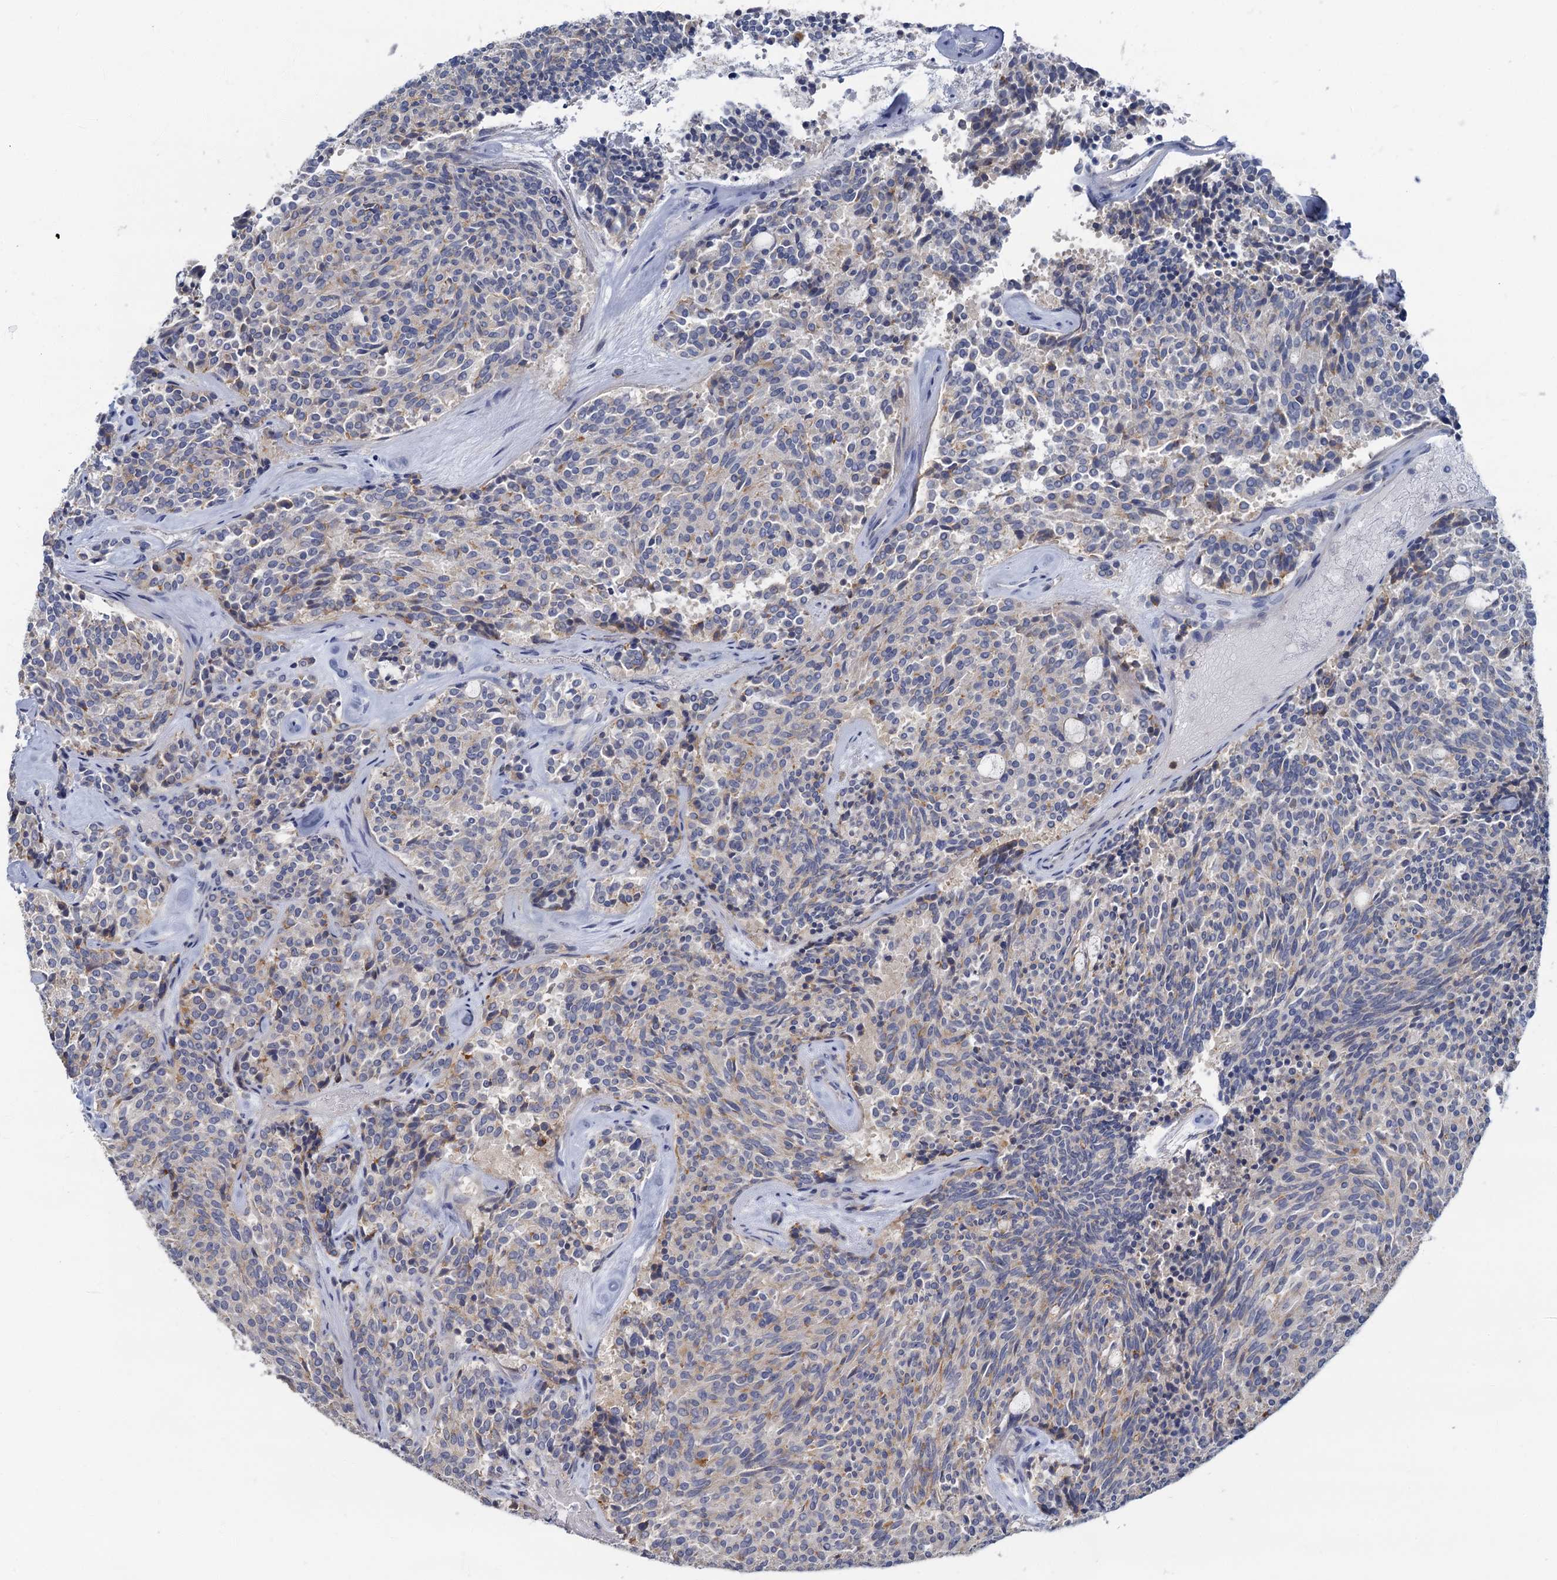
{"staining": {"intensity": "weak", "quantity": "25%-75%", "location": "cytoplasmic/membranous"}, "tissue": "carcinoid", "cell_type": "Tumor cells", "image_type": "cancer", "snomed": [{"axis": "morphology", "description": "Carcinoid, malignant, NOS"}, {"axis": "topography", "description": "Pancreas"}], "caption": "IHC (DAB (3,3'-diaminobenzidine)) staining of human carcinoid exhibits weak cytoplasmic/membranous protein positivity in approximately 25%-75% of tumor cells.", "gene": "ACSM3", "patient": {"sex": "female", "age": 54}}